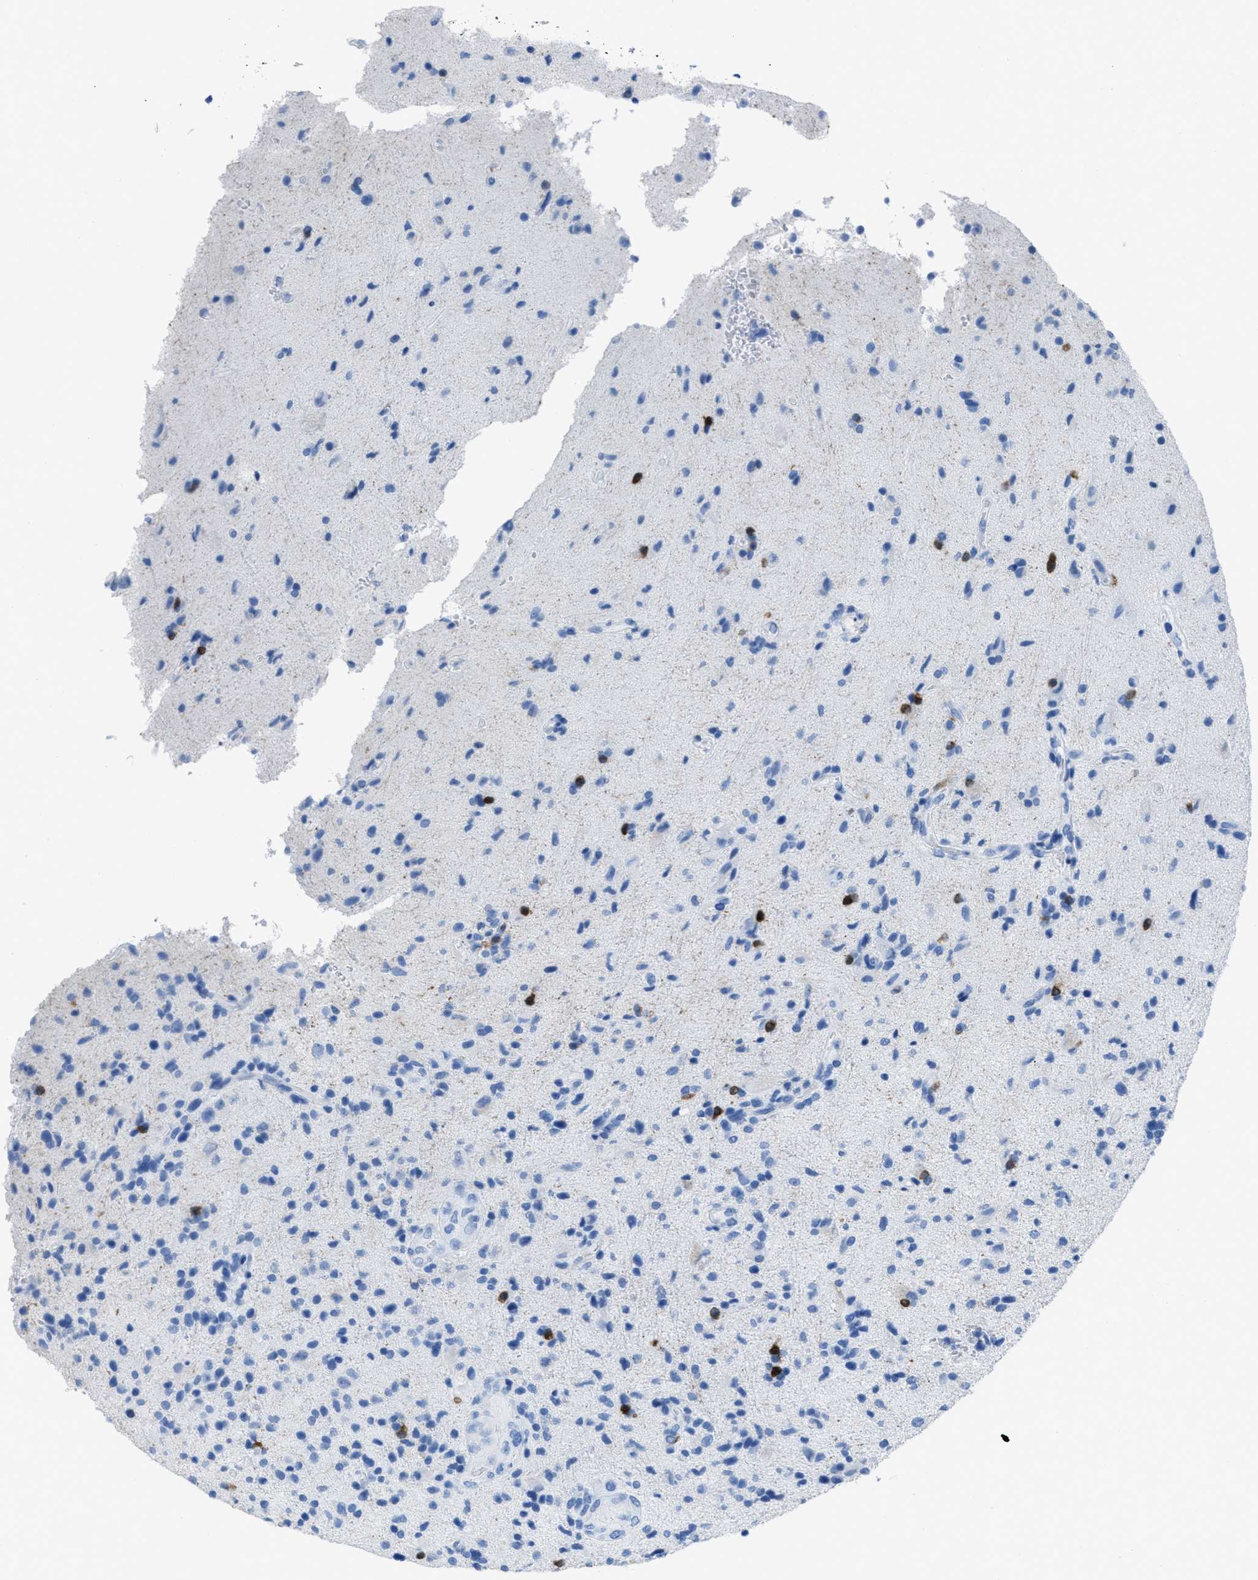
{"staining": {"intensity": "strong", "quantity": "<25%", "location": "cytoplasmic/membranous,nuclear"}, "tissue": "glioma", "cell_type": "Tumor cells", "image_type": "cancer", "snomed": [{"axis": "morphology", "description": "Glioma, malignant, High grade"}, {"axis": "topography", "description": "Brain"}], "caption": "This is a histology image of immunohistochemistry (IHC) staining of glioma, which shows strong expression in the cytoplasmic/membranous and nuclear of tumor cells.", "gene": "CDKN2A", "patient": {"sex": "male", "age": 72}}